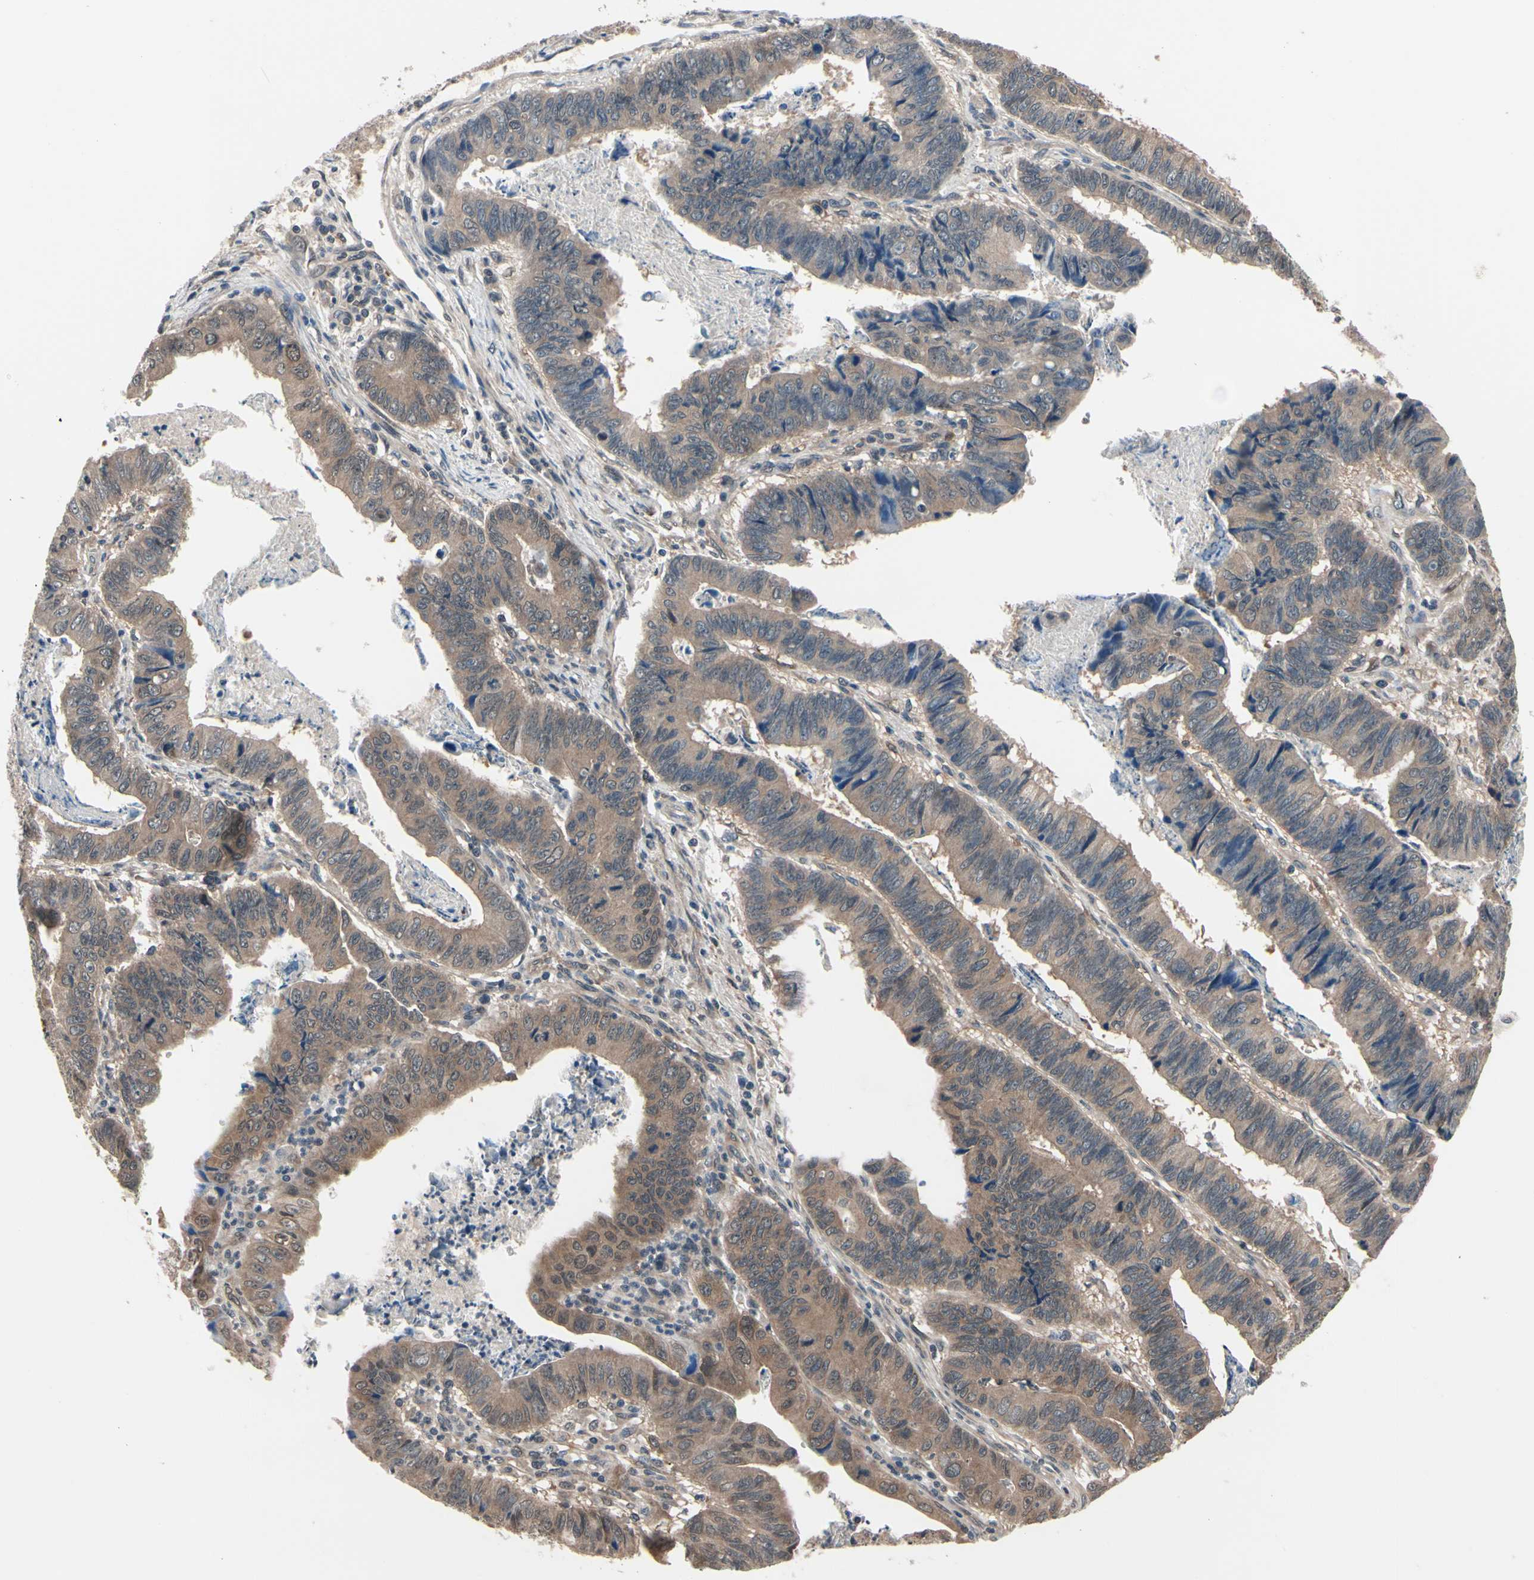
{"staining": {"intensity": "moderate", "quantity": ">75%", "location": "cytoplasmic/membranous"}, "tissue": "stomach cancer", "cell_type": "Tumor cells", "image_type": "cancer", "snomed": [{"axis": "morphology", "description": "Adenocarcinoma, NOS"}, {"axis": "topography", "description": "Stomach, lower"}], "caption": "Tumor cells reveal medium levels of moderate cytoplasmic/membranous expression in approximately >75% of cells in adenocarcinoma (stomach).", "gene": "PRDX6", "patient": {"sex": "male", "age": 77}}